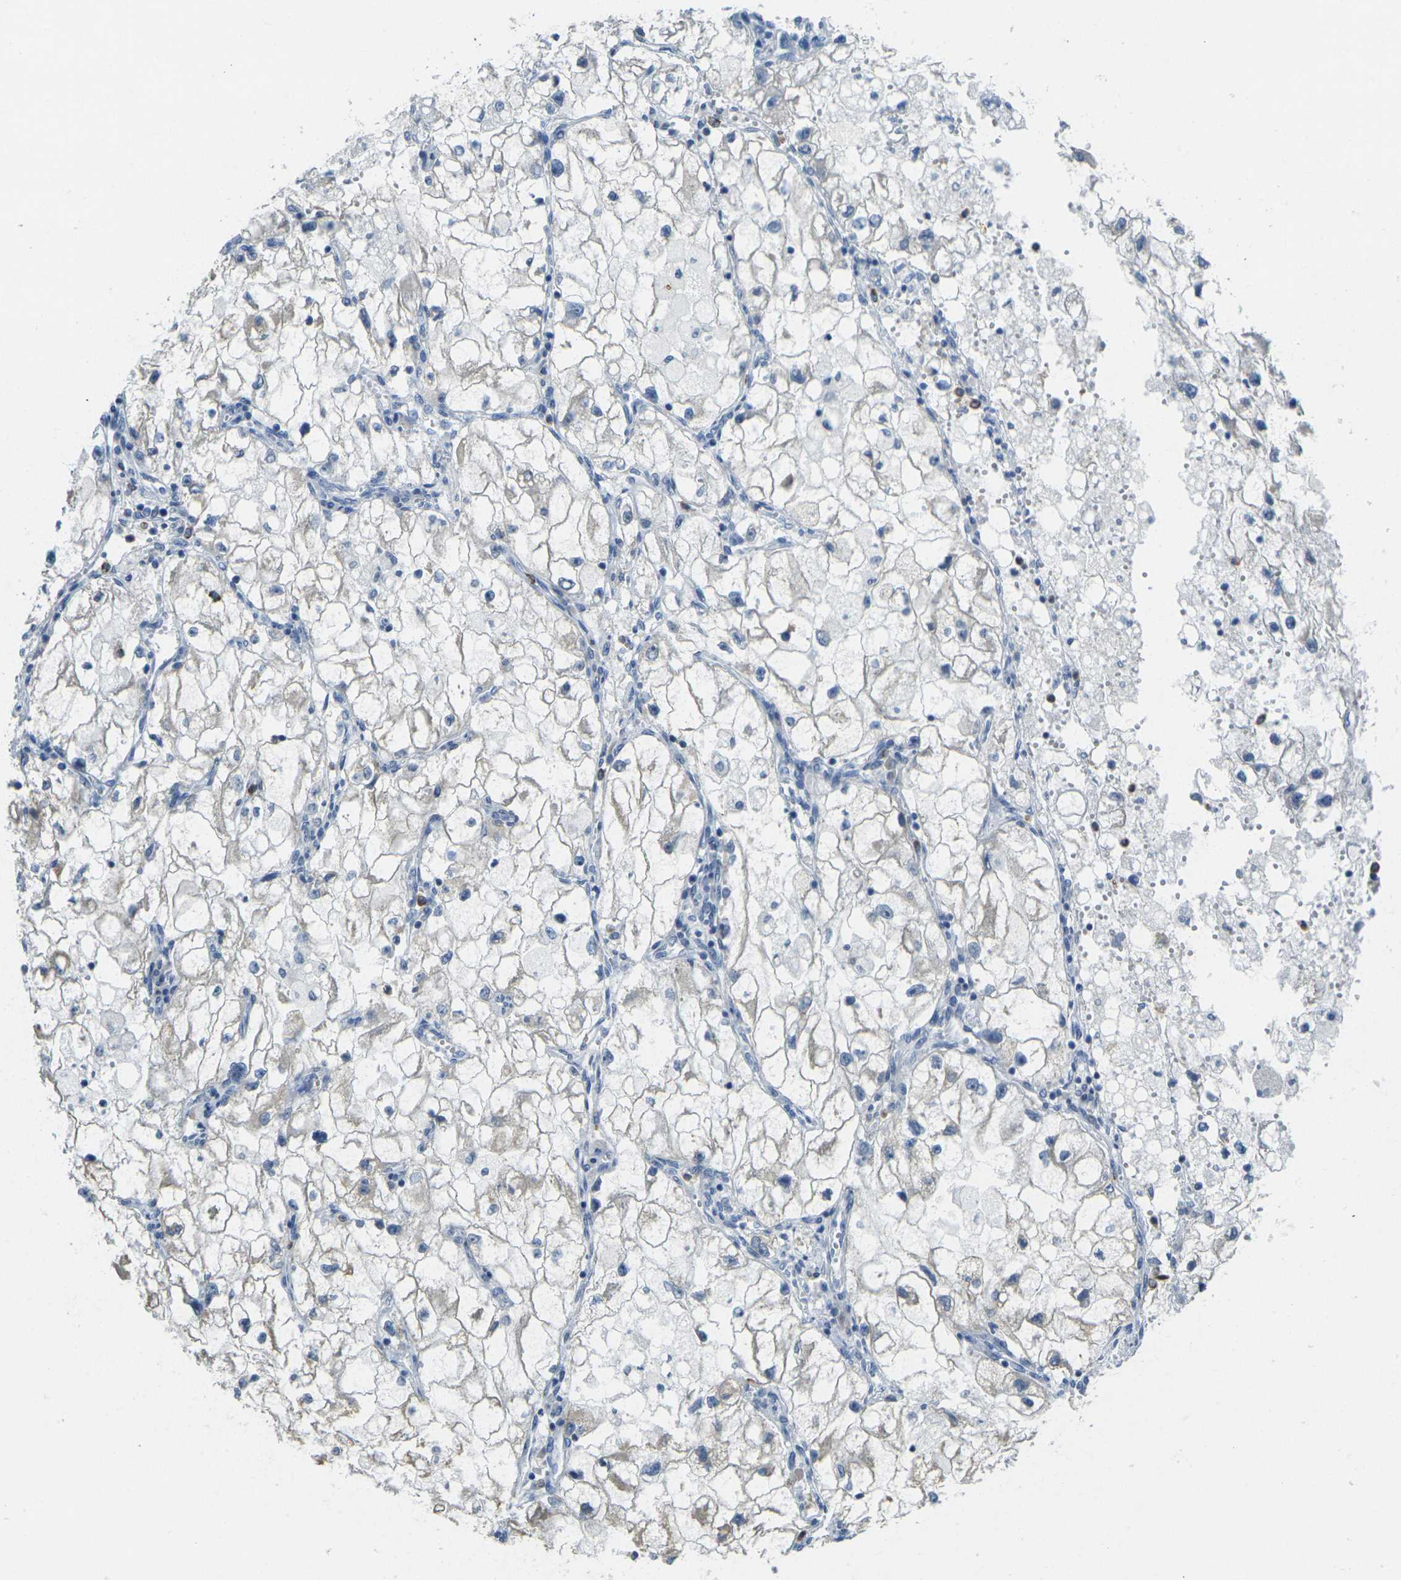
{"staining": {"intensity": "negative", "quantity": "none", "location": "none"}, "tissue": "renal cancer", "cell_type": "Tumor cells", "image_type": "cancer", "snomed": [{"axis": "morphology", "description": "Adenocarcinoma, NOS"}, {"axis": "topography", "description": "Kidney"}], "caption": "Tumor cells are negative for protein expression in human renal adenocarcinoma.", "gene": "SPTBN2", "patient": {"sex": "female", "age": 70}}